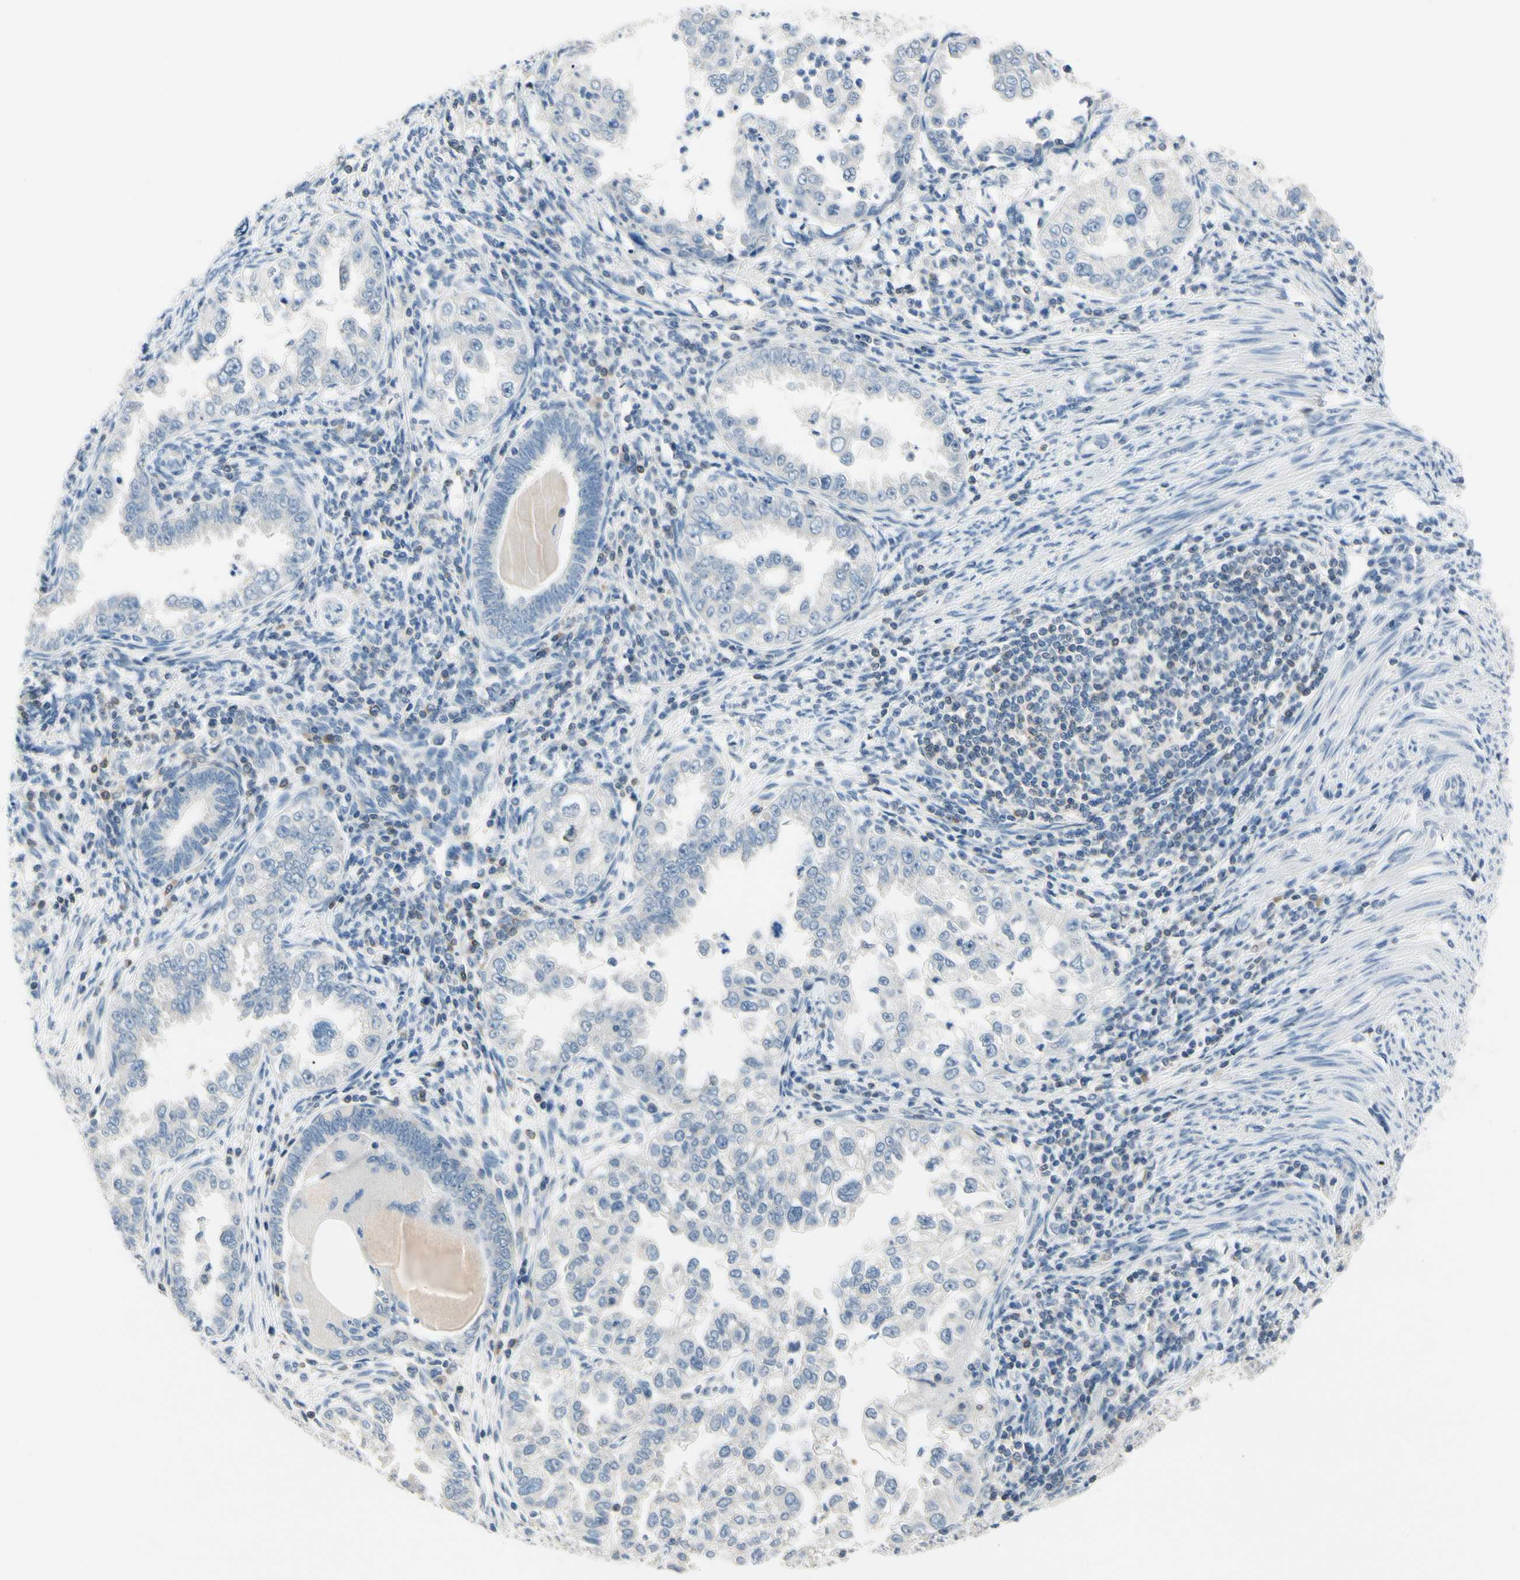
{"staining": {"intensity": "negative", "quantity": "none", "location": "none"}, "tissue": "endometrial cancer", "cell_type": "Tumor cells", "image_type": "cancer", "snomed": [{"axis": "morphology", "description": "Adenocarcinoma, NOS"}, {"axis": "topography", "description": "Endometrium"}], "caption": "Tumor cells show no significant protein positivity in endometrial adenocarcinoma.", "gene": "NFATC2", "patient": {"sex": "female", "age": 85}}